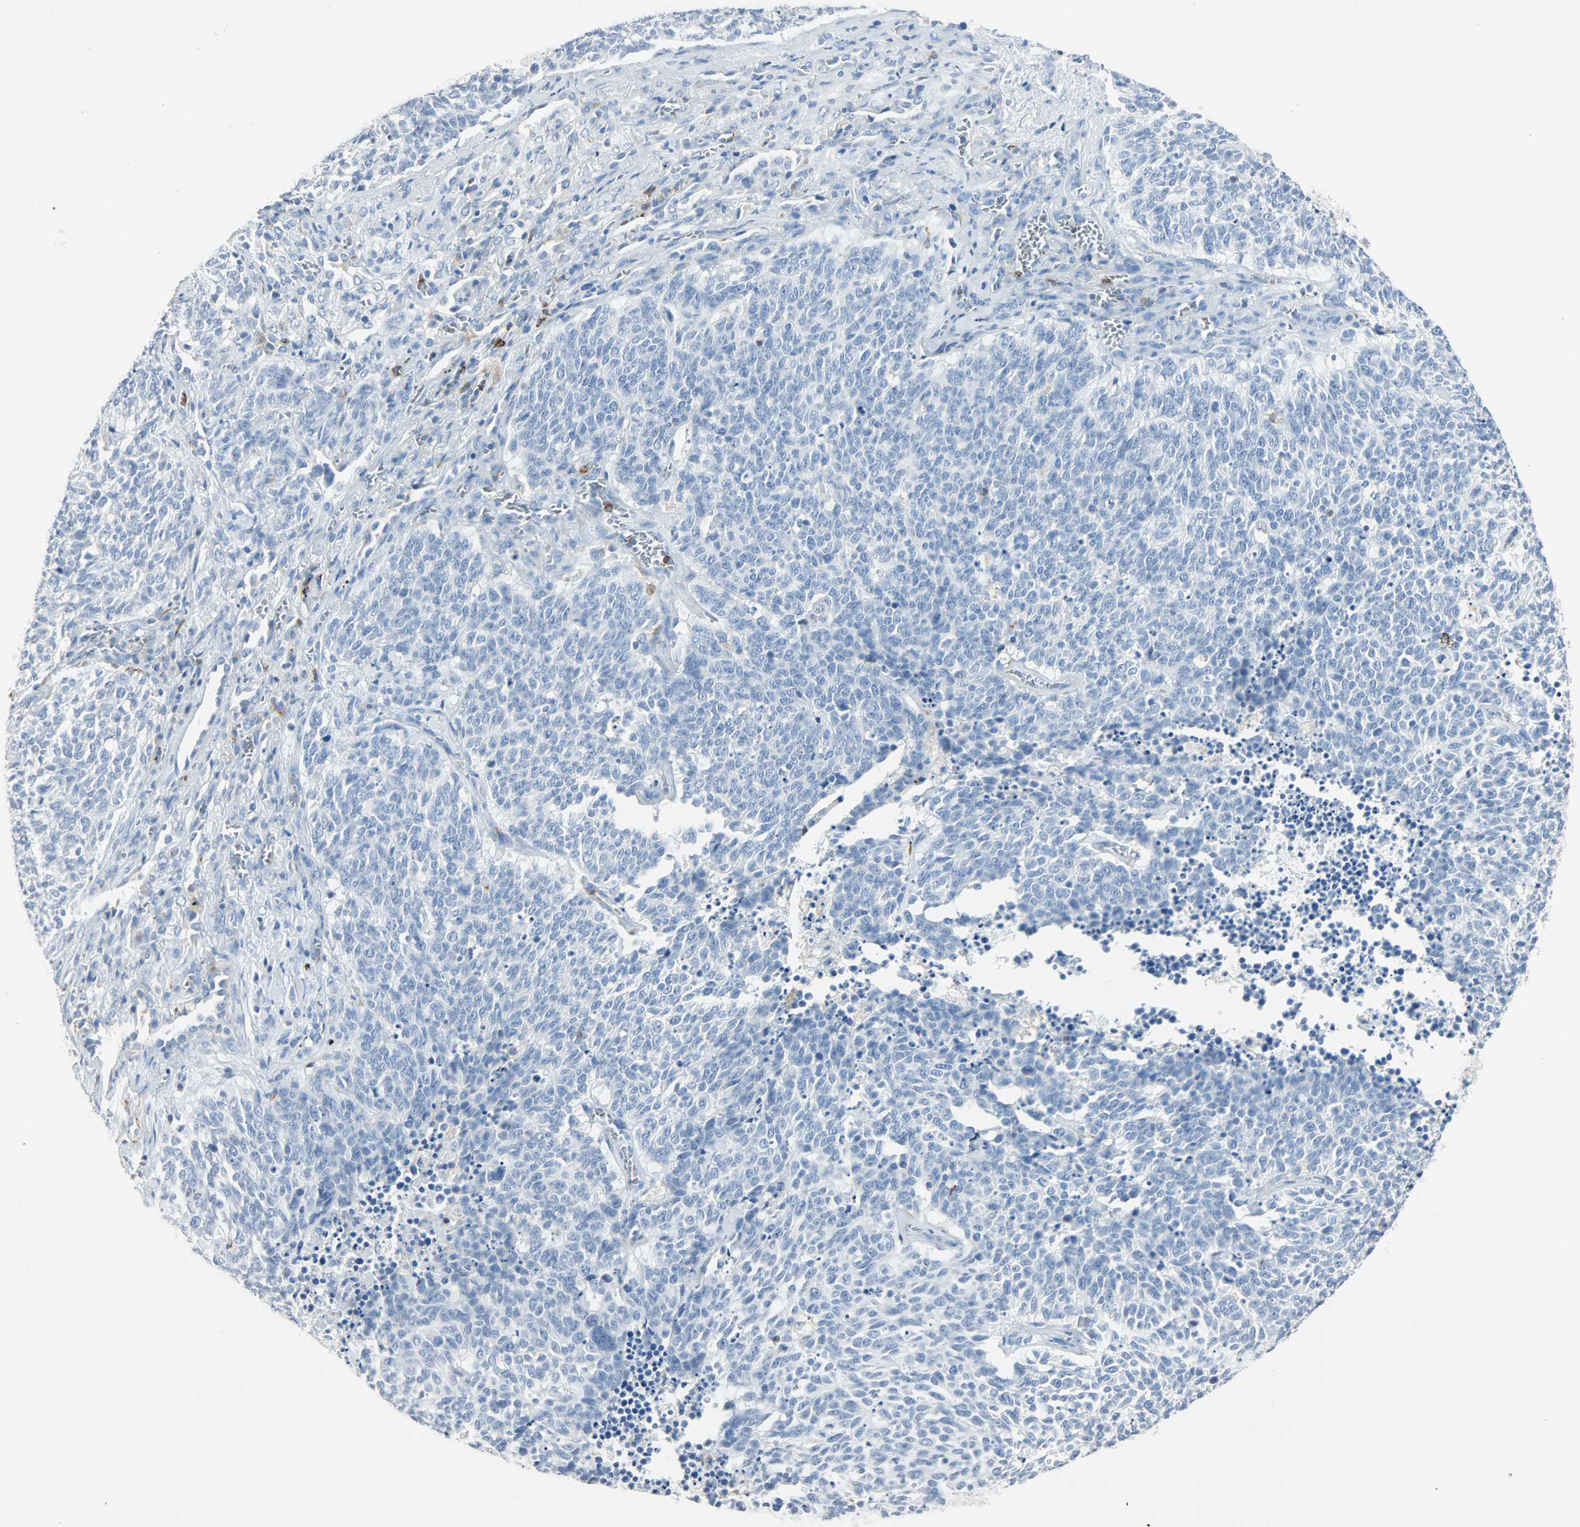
{"staining": {"intensity": "negative", "quantity": "none", "location": "none"}, "tissue": "lung cancer", "cell_type": "Tumor cells", "image_type": "cancer", "snomed": [{"axis": "morphology", "description": "Neoplasm, malignant, NOS"}, {"axis": "topography", "description": "Lung"}], "caption": "Tumor cells show no significant positivity in lung malignant neoplasm. (Brightfield microscopy of DAB (3,3'-diaminobenzidine) immunohistochemistry (IHC) at high magnification).", "gene": "PTPN6", "patient": {"sex": "female", "age": 58}}